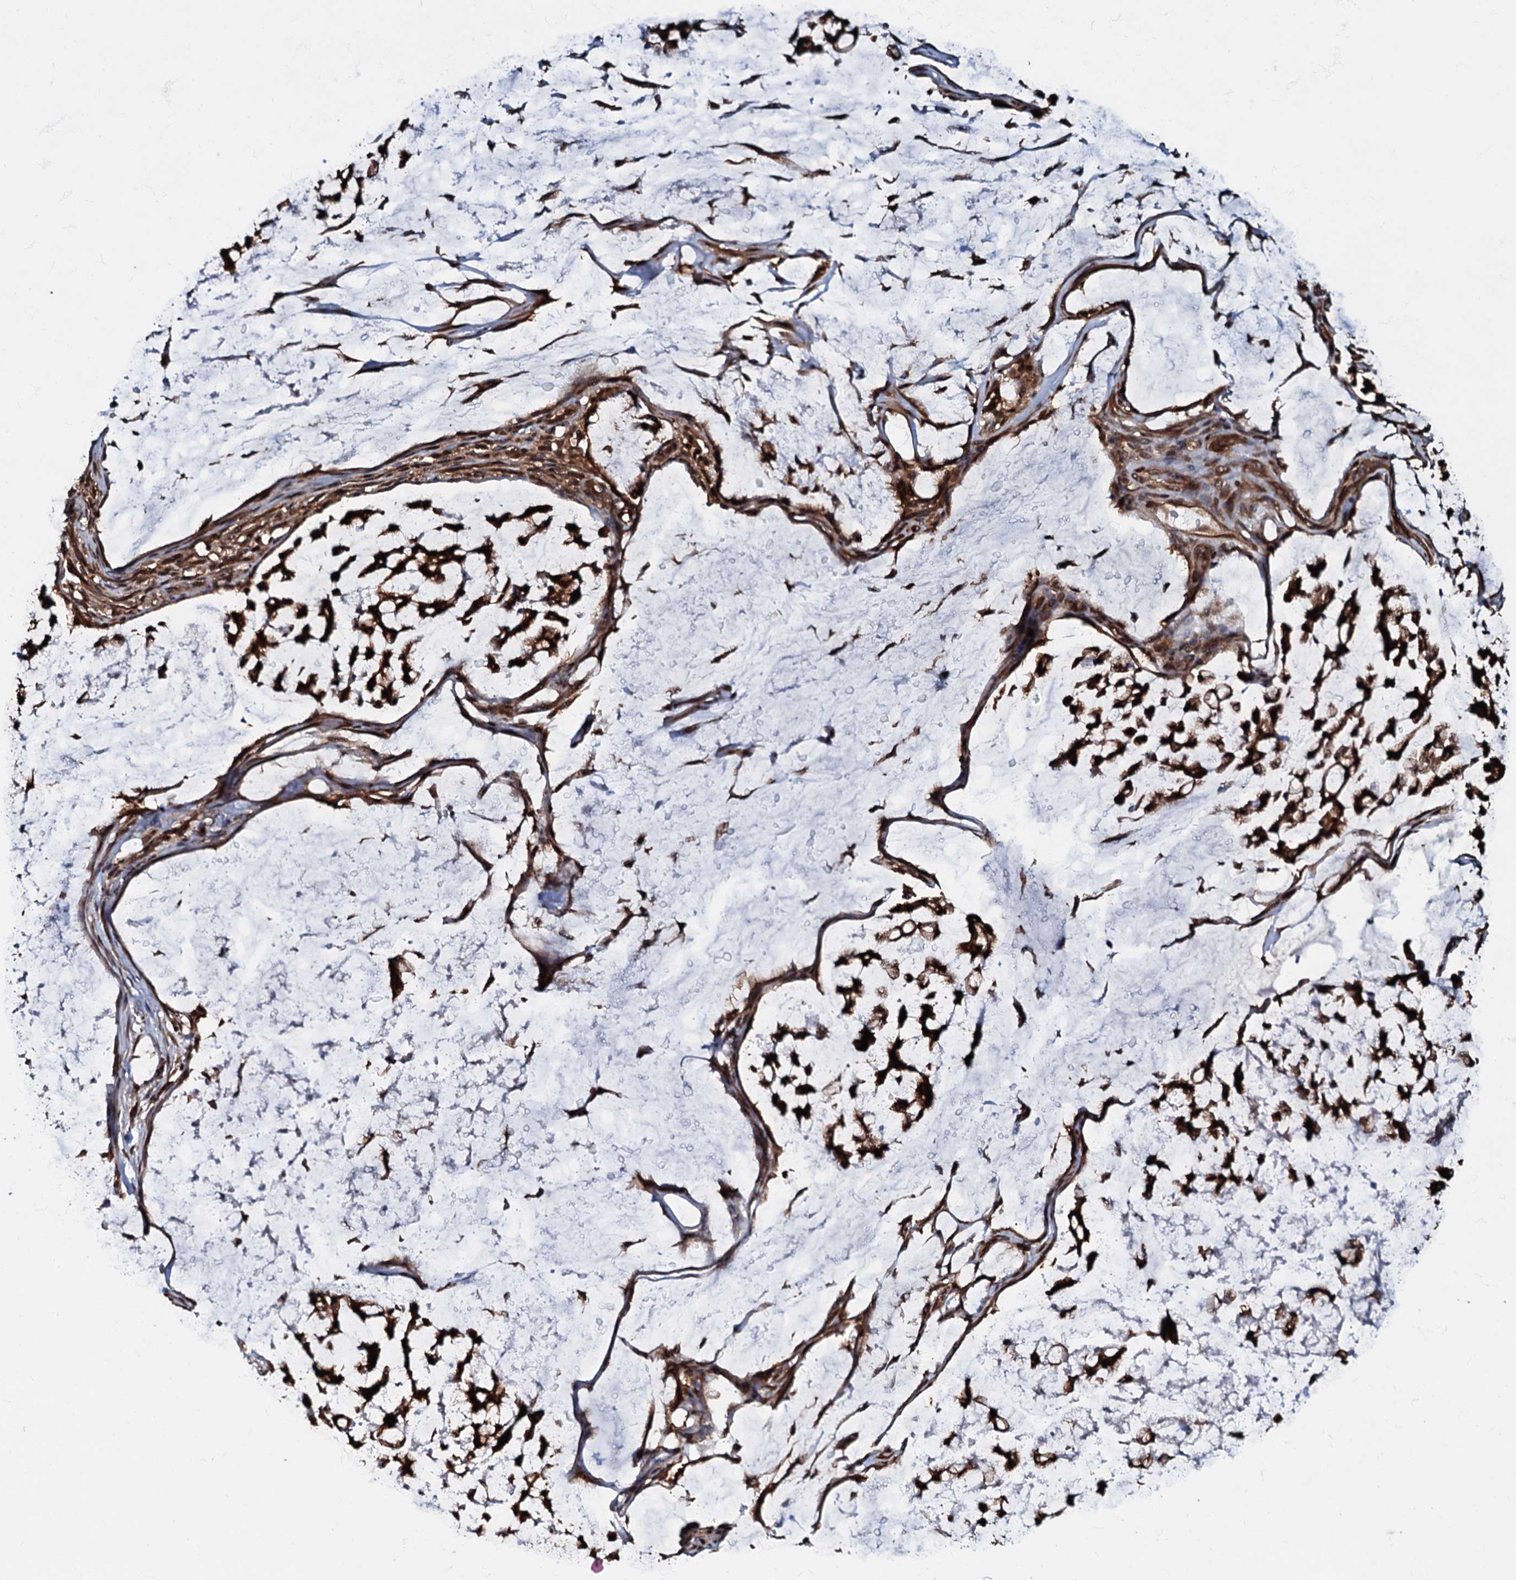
{"staining": {"intensity": "strong", "quantity": ">75%", "location": "cytoplasmic/membranous"}, "tissue": "stomach cancer", "cell_type": "Tumor cells", "image_type": "cancer", "snomed": [{"axis": "morphology", "description": "Adenocarcinoma, NOS"}, {"axis": "topography", "description": "Stomach, lower"}], "caption": "Immunohistochemical staining of stomach cancer demonstrates high levels of strong cytoplasmic/membranous protein expression in approximately >75% of tumor cells.", "gene": "OSBP", "patient": {"sex": "male", "age": 67}}